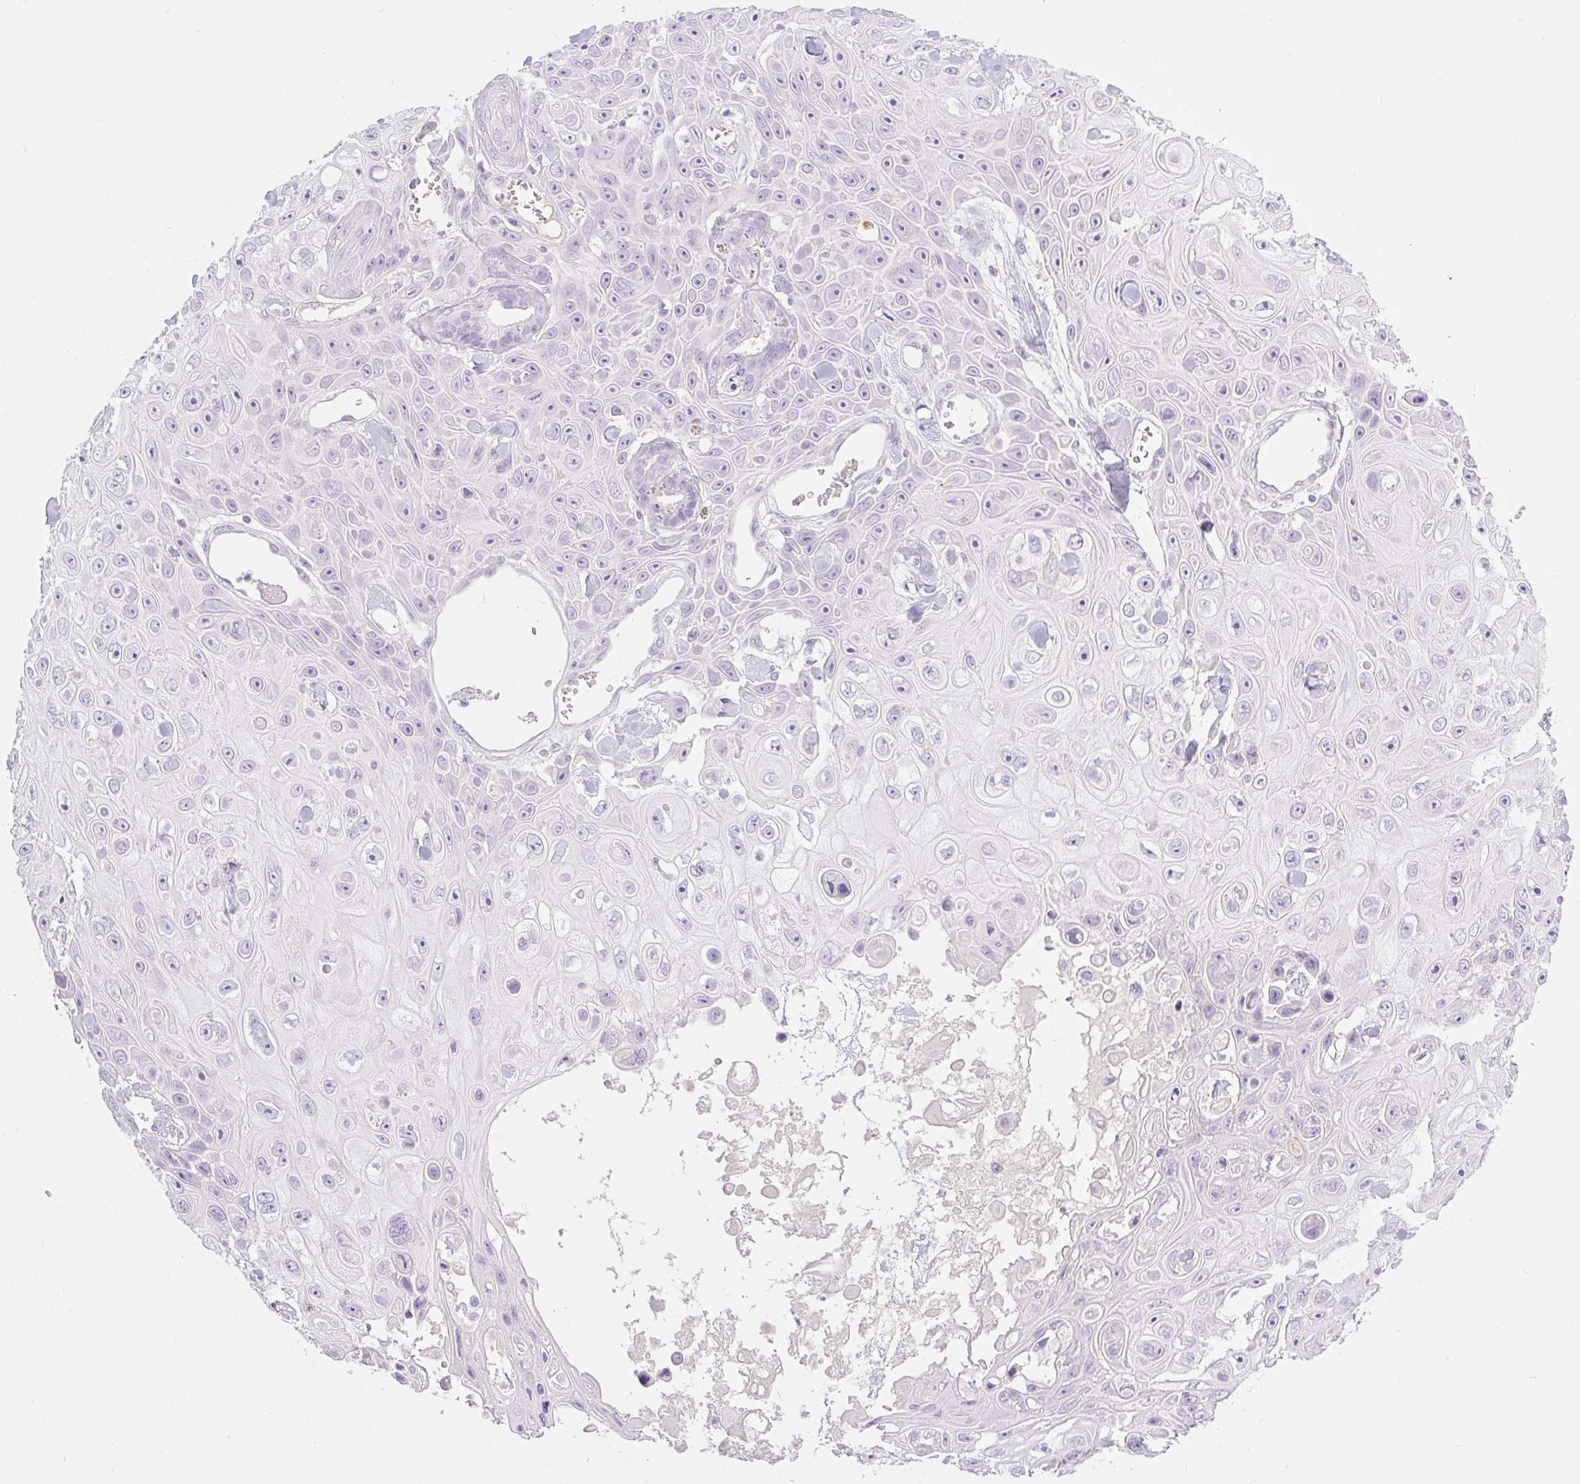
{"staining": {"intensity": "negative", "quantity": "none", "location": "none"}, "tissue": "skin cancer", "cell_type": "Tumor cells", "image_type": "cancer", "snomed": [{"axis": "morphology", "description": "Squamous cell carcinoma, NOS"}, {"axis": "topography", "description": "Skin"}], "caption": "This is an IHC photomicrograph of skin cancer. There is no positivity in tumor cells.", "gene": "MIA2", "patient": {"sex": "male", "age": 82}}